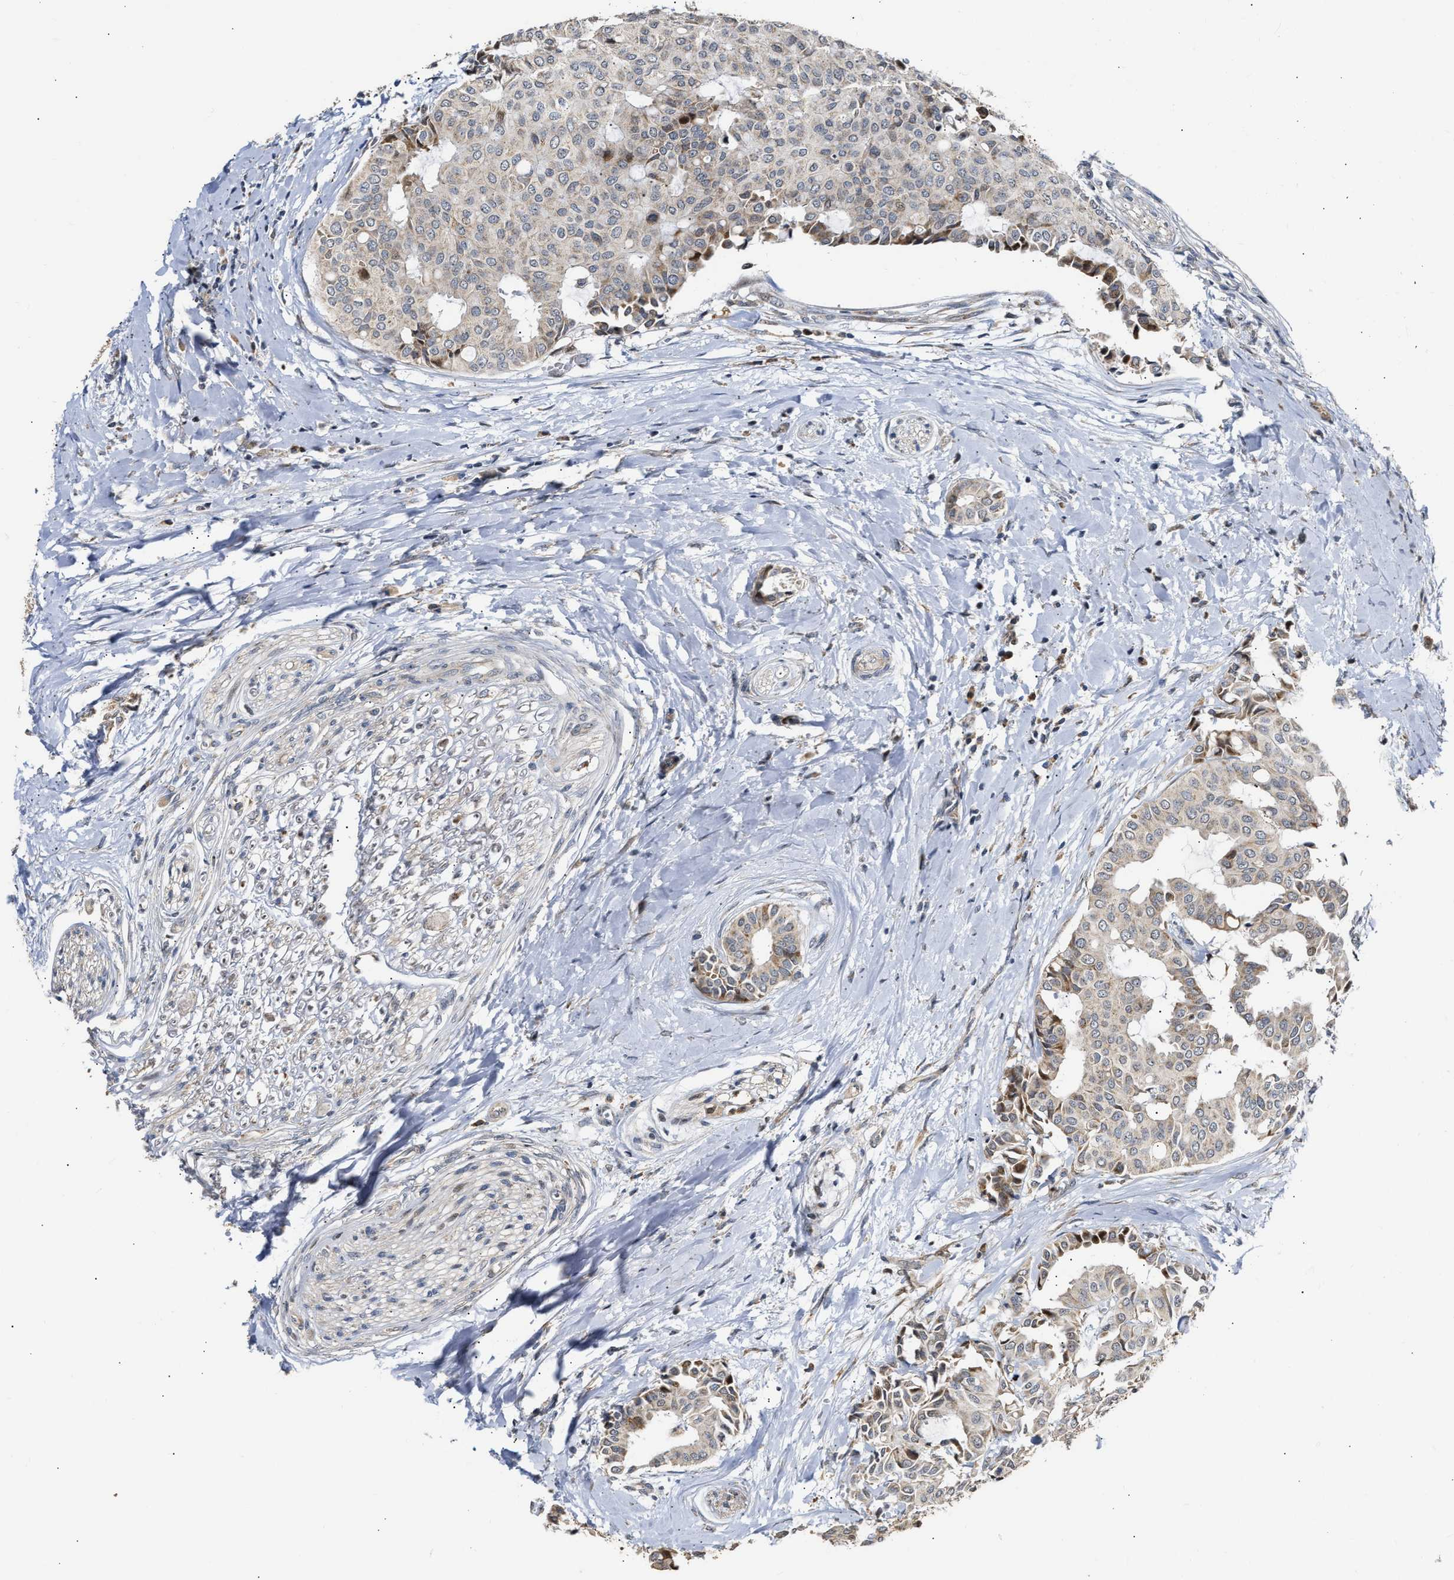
{"staining": {"intensity": "moderate", "quantity": "25%-75%", "location": "cytoplasmic/membranous"}, "tissue": "head and neck cancer", "cell_type": "Tumor cells", "image_type": "cancer", "snomed": [{"axis": "morphology", "description": "Adenocarcinoma, NOS"}, {"axis": "topography", "description": "Salivary gland"}, {"axis": "topography", "description": "Head-Neck"}], "caption": "Immunohistochemical staining of adenocarcinoma (head and neck) exhibits medium levels of moderate cytoplasmic/membranous staining in about 25%-75% of tumor cells.", "gene": "DEPTOR", "patient": {"sex": "female", "age": 59}}